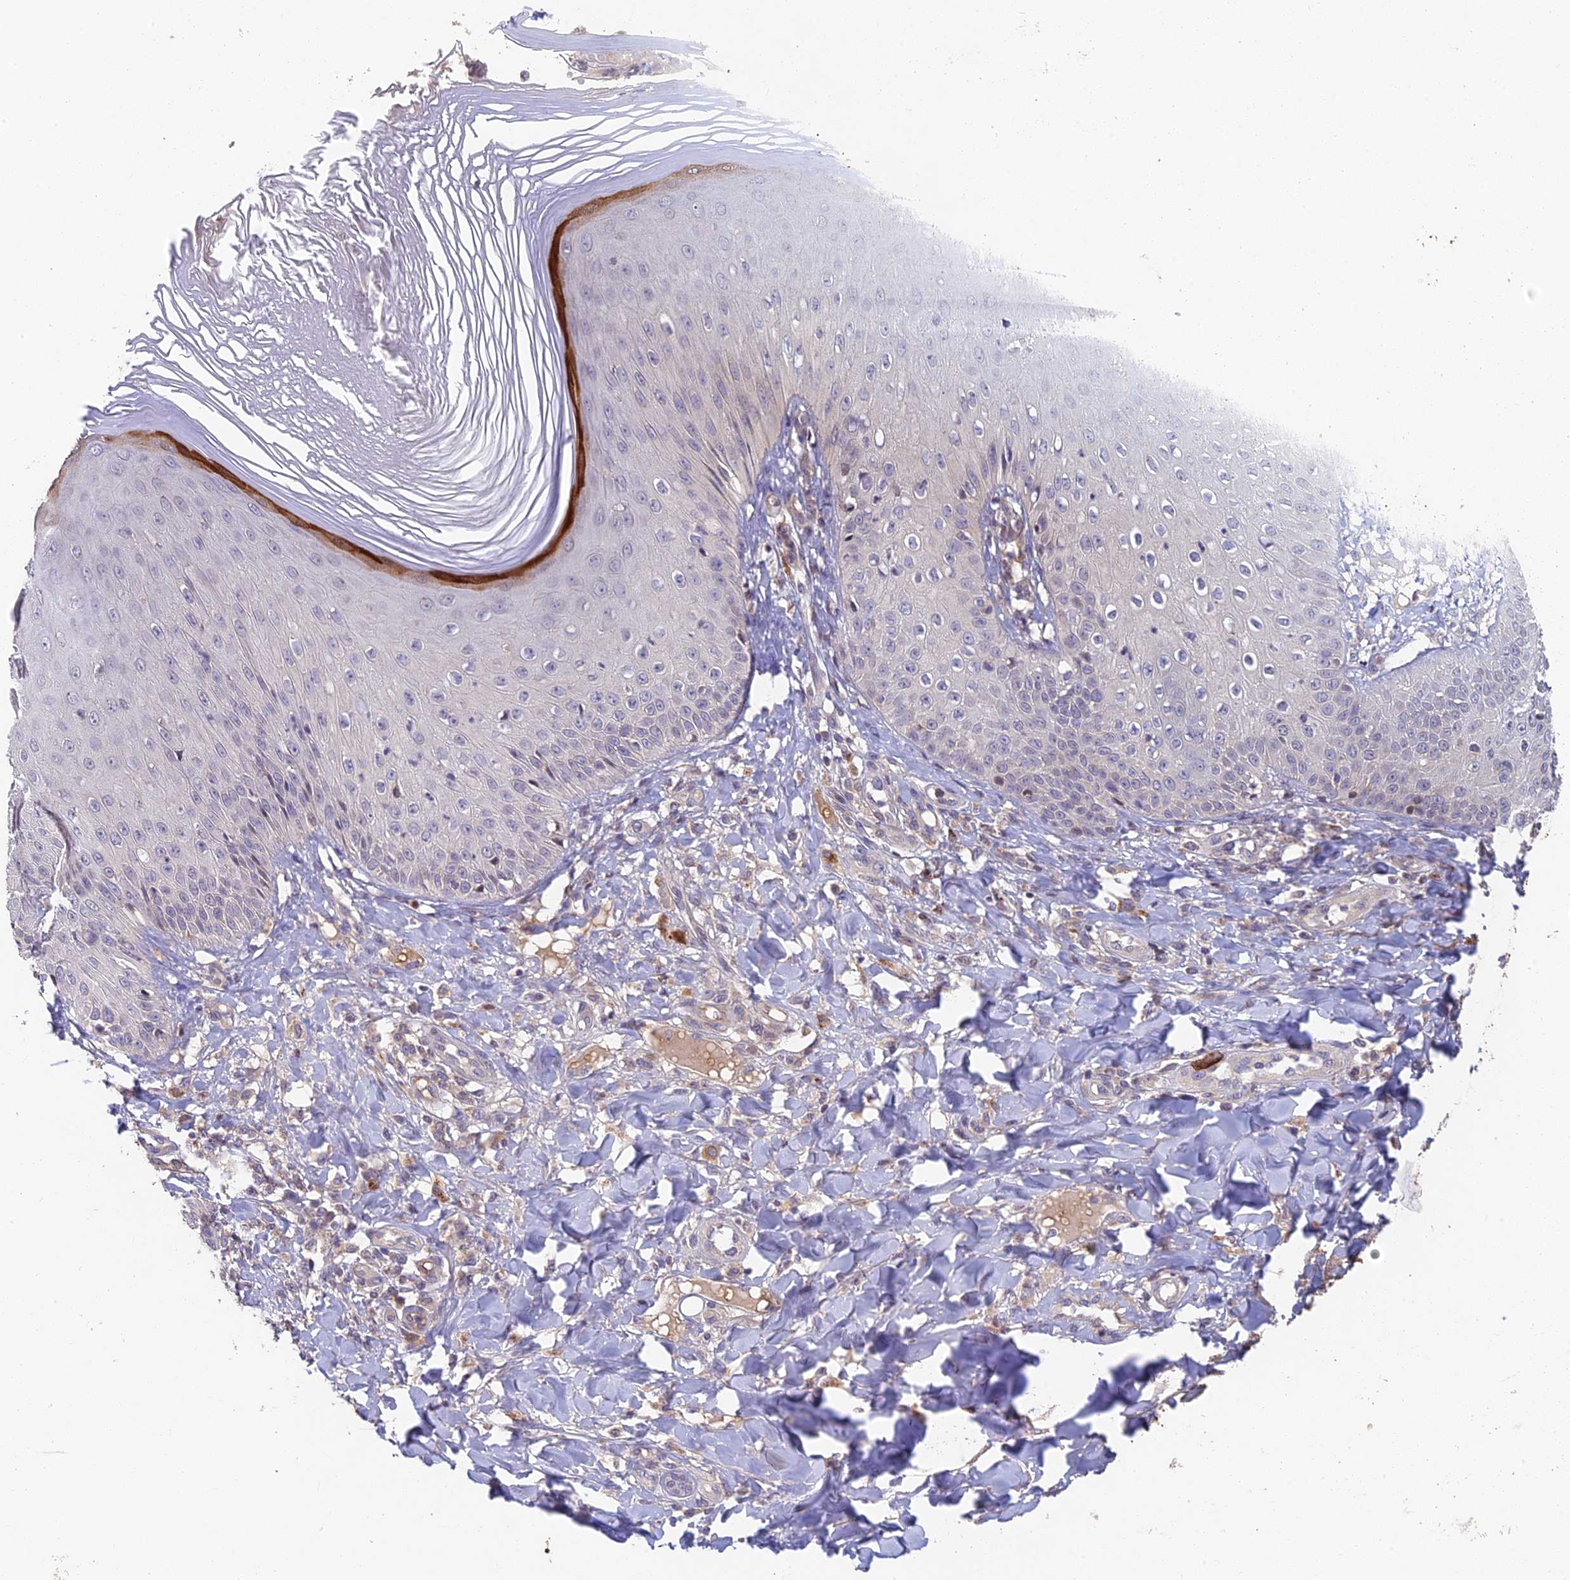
{"staining": {"intensity": "strong", "quantity": "<25%", "location": "cytoplasmic/membranous,nuclear"}, "tissue": "skin", "cell_type": "Epidermal cells", "image_type": "normal", "snomed": [{"axis": "morphology", "description": "Normal tissue, NOS"}, {"axis": "morphology", "description": "Inflammation, NOS"}, {"axis": "topography", "description": "Soft tissue"}, {"axis": "topography", "description": "Anal"}], "caption": "This image shows IHC staining of normal skin, with medium strong cytoplasmic/membranous,nuclear staining in about <25% of epidermal cells.", "gene": "ADAMTS13", "patient": {"sex": "female", "age": 15}}